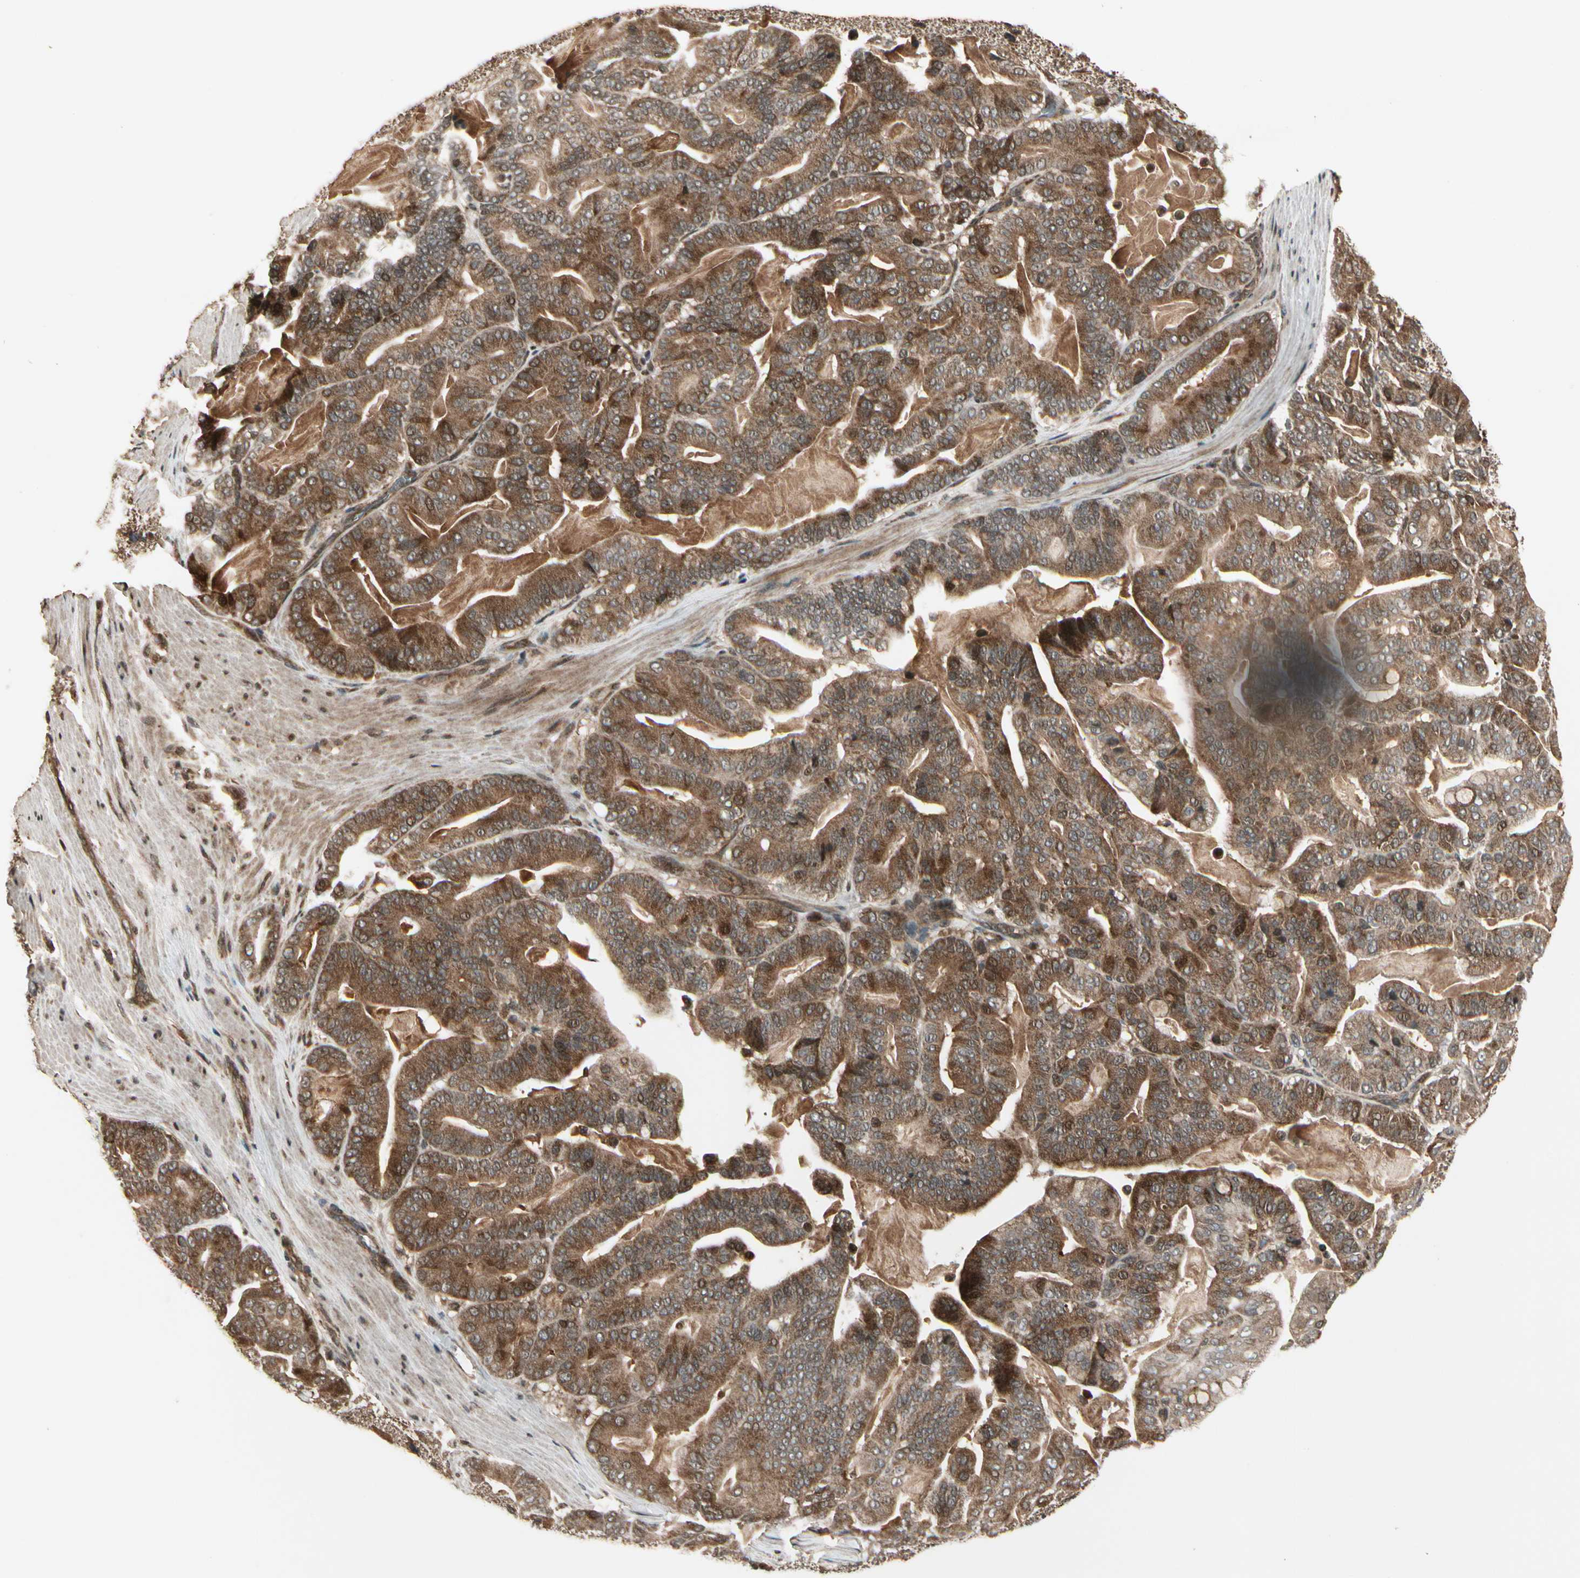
{"staining": {"intensity": "moderate", "quantity": ">75%", "location": "cytoplasmic/membranous"}, "tissue": "pancreatic cancer", "cell_type": "Tumor cells", "image_type": "cancer", "snomed": [{"axis": "morphology", "description": "Adenocarcinoma, NOS"}, {"axis": "topography", "description": "Pancreas"}], "caption": "This micrograph reveals IHC staining of human pancreatic adenocarcinoma, with medium moderate cytoplasmic/membranous expression in about >75% of tumor cells.", "gene": "GLUL", "patient": {"sex": "male", "age": 63}}